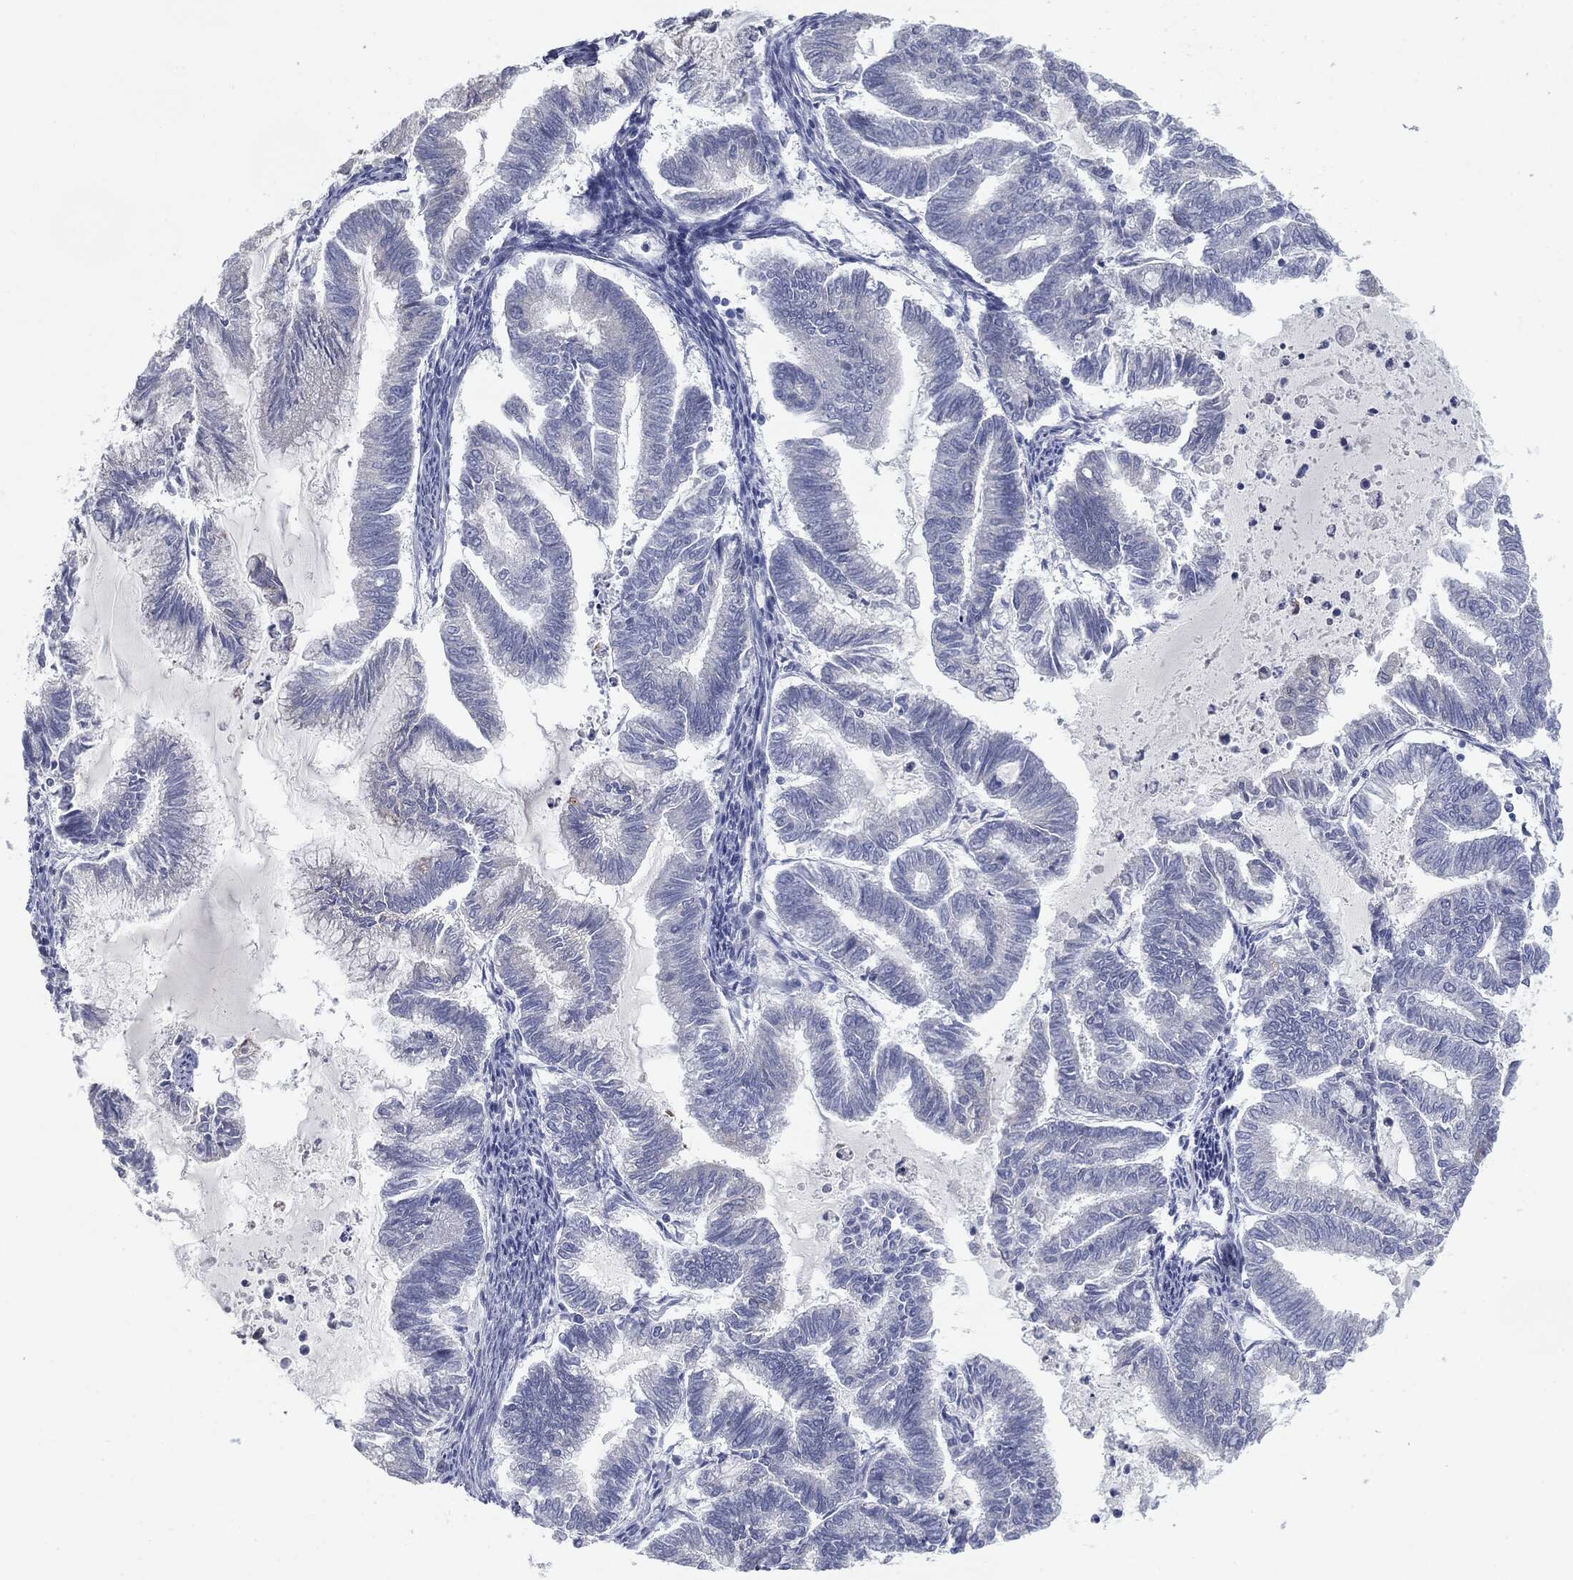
{"staining": {"intensity": "negative", "quantity": "none", "location": "none"}, "tissue": "endometrial cancer", "cell_type": "Tumor cells", "image_type": "cancer", "snomed": [{"axis": "morphology", "description": "Adenocarcinoma, NOS"}, {"axis": "topography", "description": "Endometrium"}], "caption": "Endometrial cancer (adenocarcinoma) stained for a protein using immunohistochemistry reveals no staining tumor cells.", "gene": "CAV3", "patient": {"sex": "female", "age": 79}}